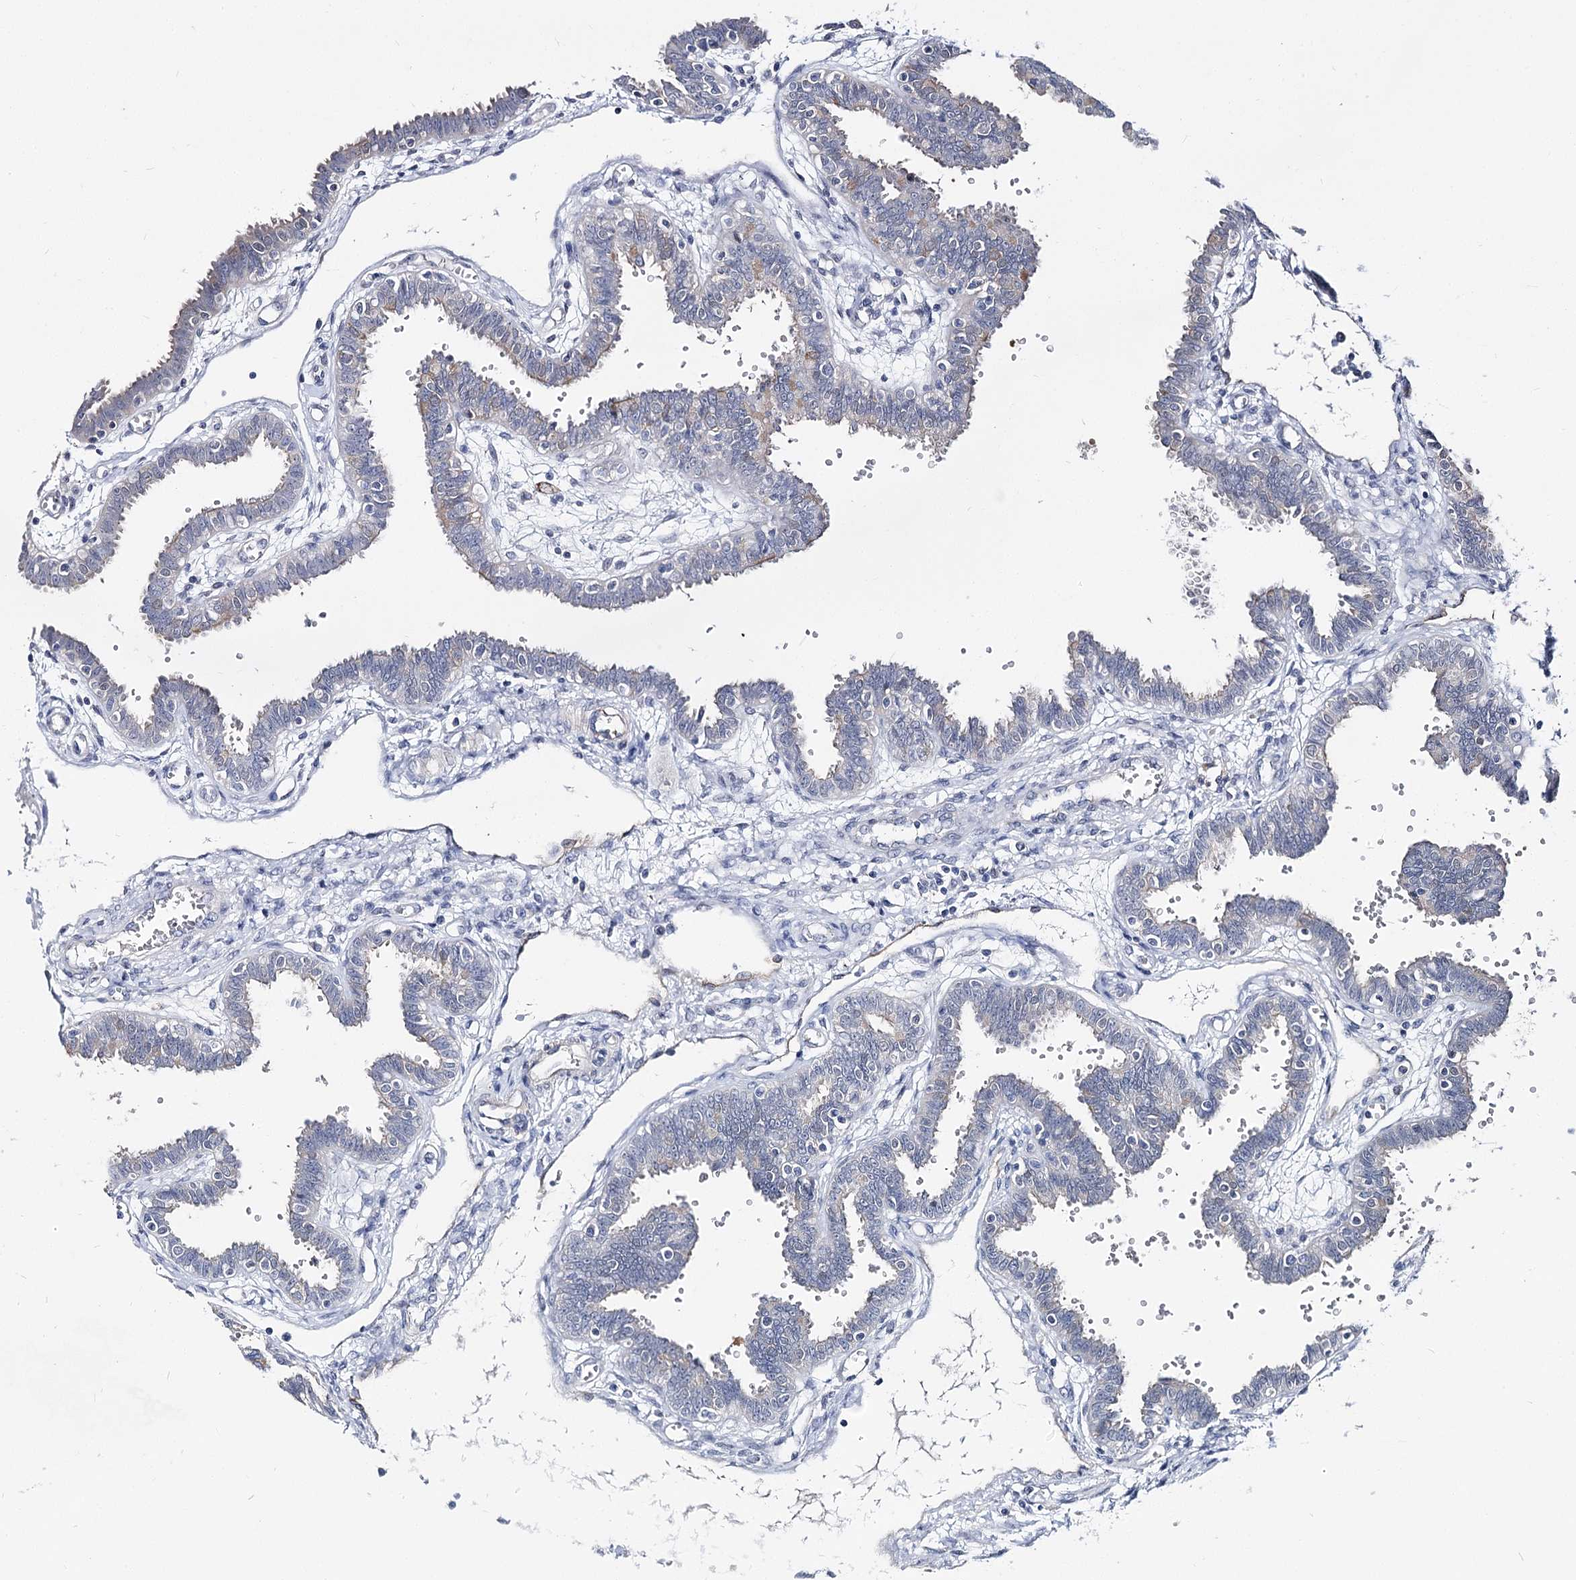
{"staining": {"intensity": "negative", "quantity": "none", "location": "none"}, "tissue": "fallopian tube", "cell_type": "Glandular cells", "image_type": "normal", "snomed": [{"axis": "morphology", "description": "Normal tissue, NOS"}, {"axis": "topography", "description": "Fallopian tube"}], "caption": "Glandular cells are negative for protein expression in benign human fallopian tube. Nuclei are stained in blue.", "gene": "UGP2", "patient": {"sex": "female", "age": 32}}